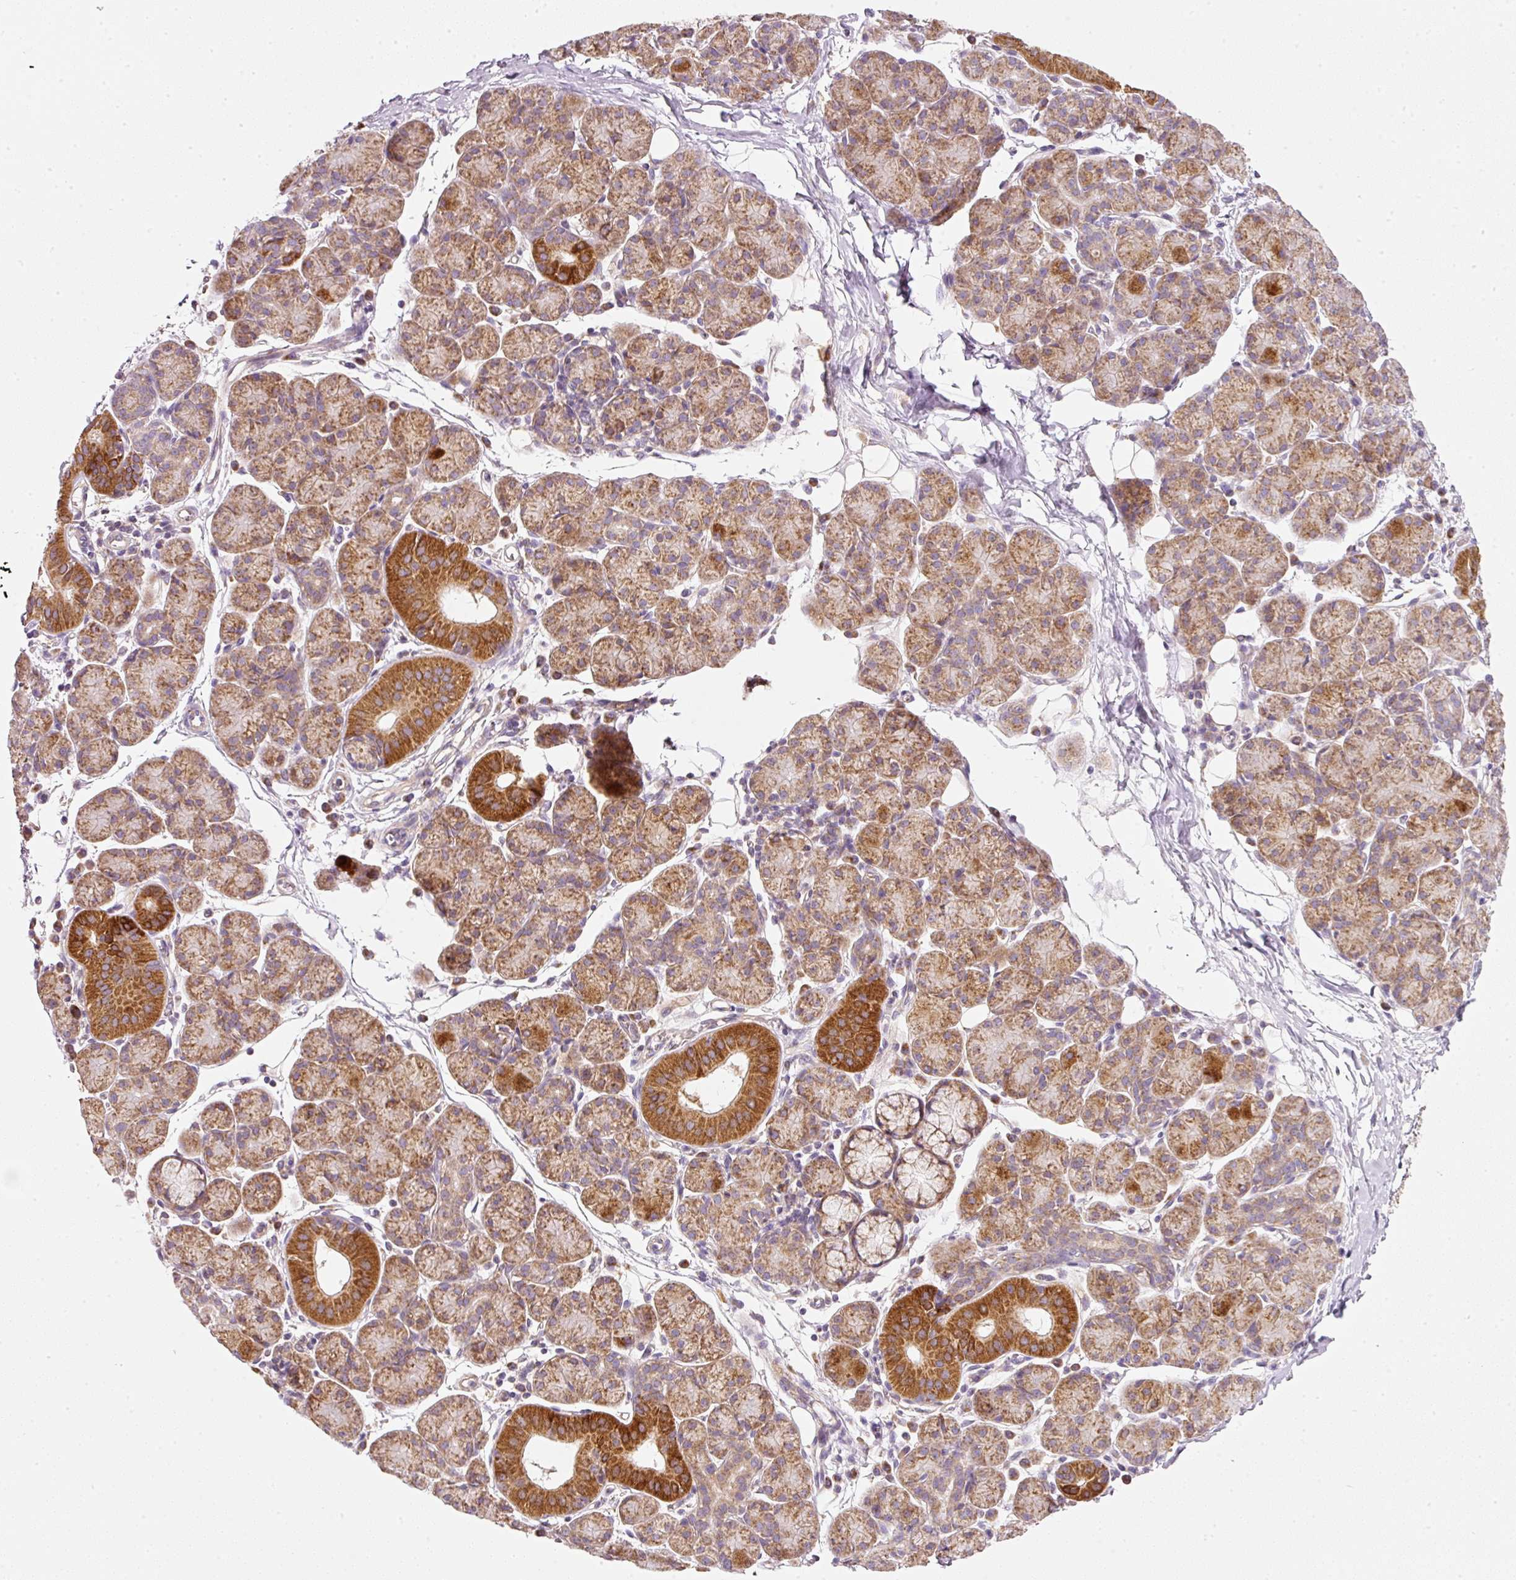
{"staining": {"intensity": "moderate", "quantity": ">75%", "location": "cytoplasmic/membranous"}, "tissue": "salivary gland", "cell_type": "Glandular cells", "image_type": "normal", "snomed": [{"axis": "morphology", "description": "Normal tissue, NOS"}, {"axis": "morphology", "description": "Inflammation, NOS"}, {"axis": "topography", "description": "Lymph node"}, {"axis": "topography", "description": "Salivary gland"}], "caption": "High-power microscopy captured an immunohistochemistry photomicrograph of normal salivary gland, revealing moderate cytoplasmic/membranous positivity in about >75% of glandular cells. The protein of interest is shown in brown color, while the nuclei are stained blue.", "gene": "NDUFA1", "patient": {"sex": "male", "age": 3}}